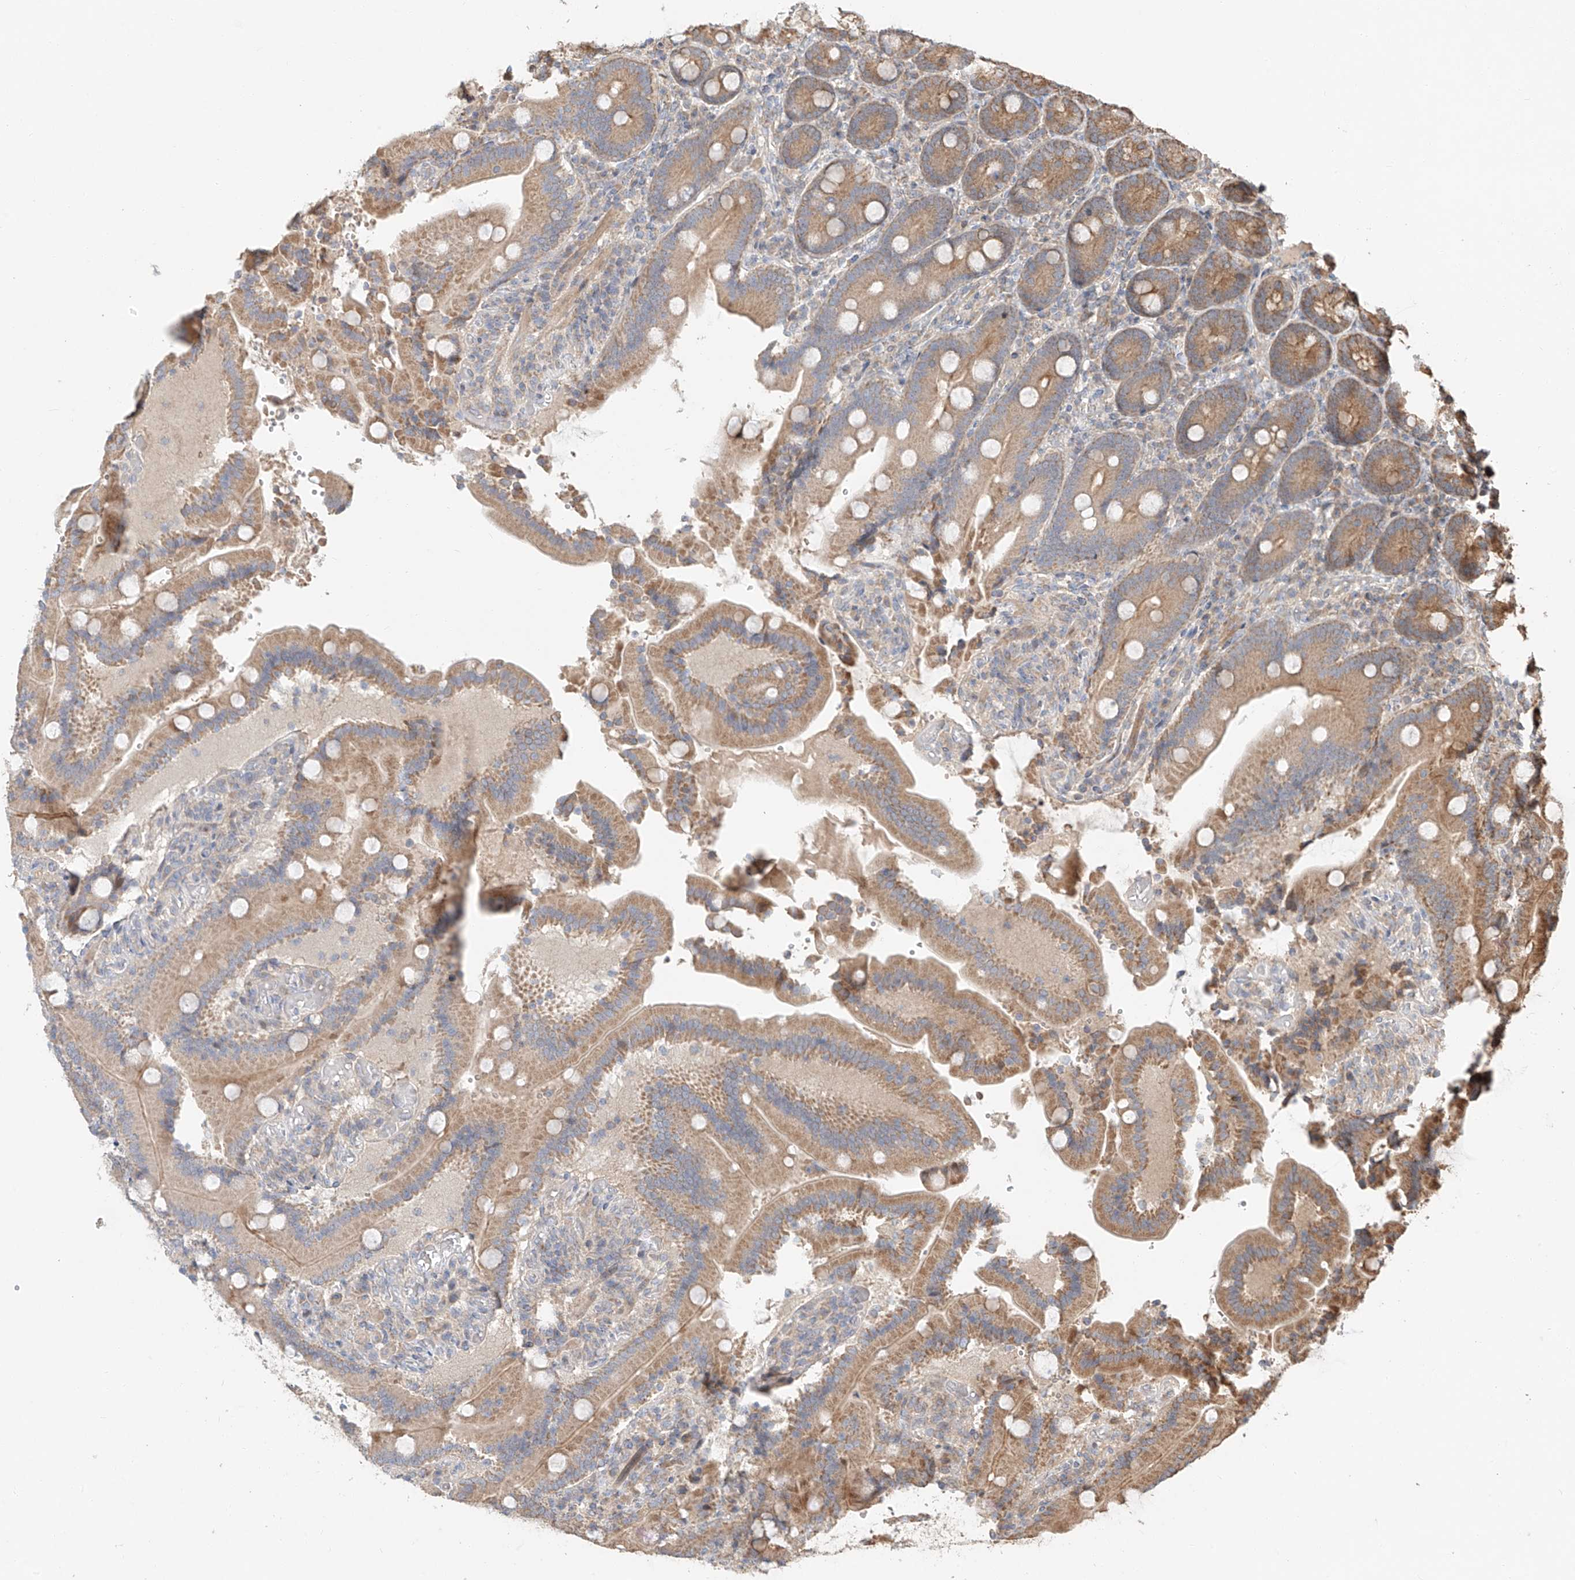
{"staining": {"intensity": "moderate", "quantity": ">75%", "location": "cytoplasmic/membranous"}, "tissue": "duodenum", "cell_type": "Glandular cells", "image_type": "normal", "snomed": [{"axis": "morphology", "description": "Normal tissue, NOS"}, {"axis": "topography", "description": "Duodenum"}], "caption": "This photomicrograph displays IHC staining of benign human duodenum, with medium moderate cytoplasmic/membranous staining in about >75% of glandular cells.", "gene": "TMEM61", "patient": {"sex": "female", "age": 62}}